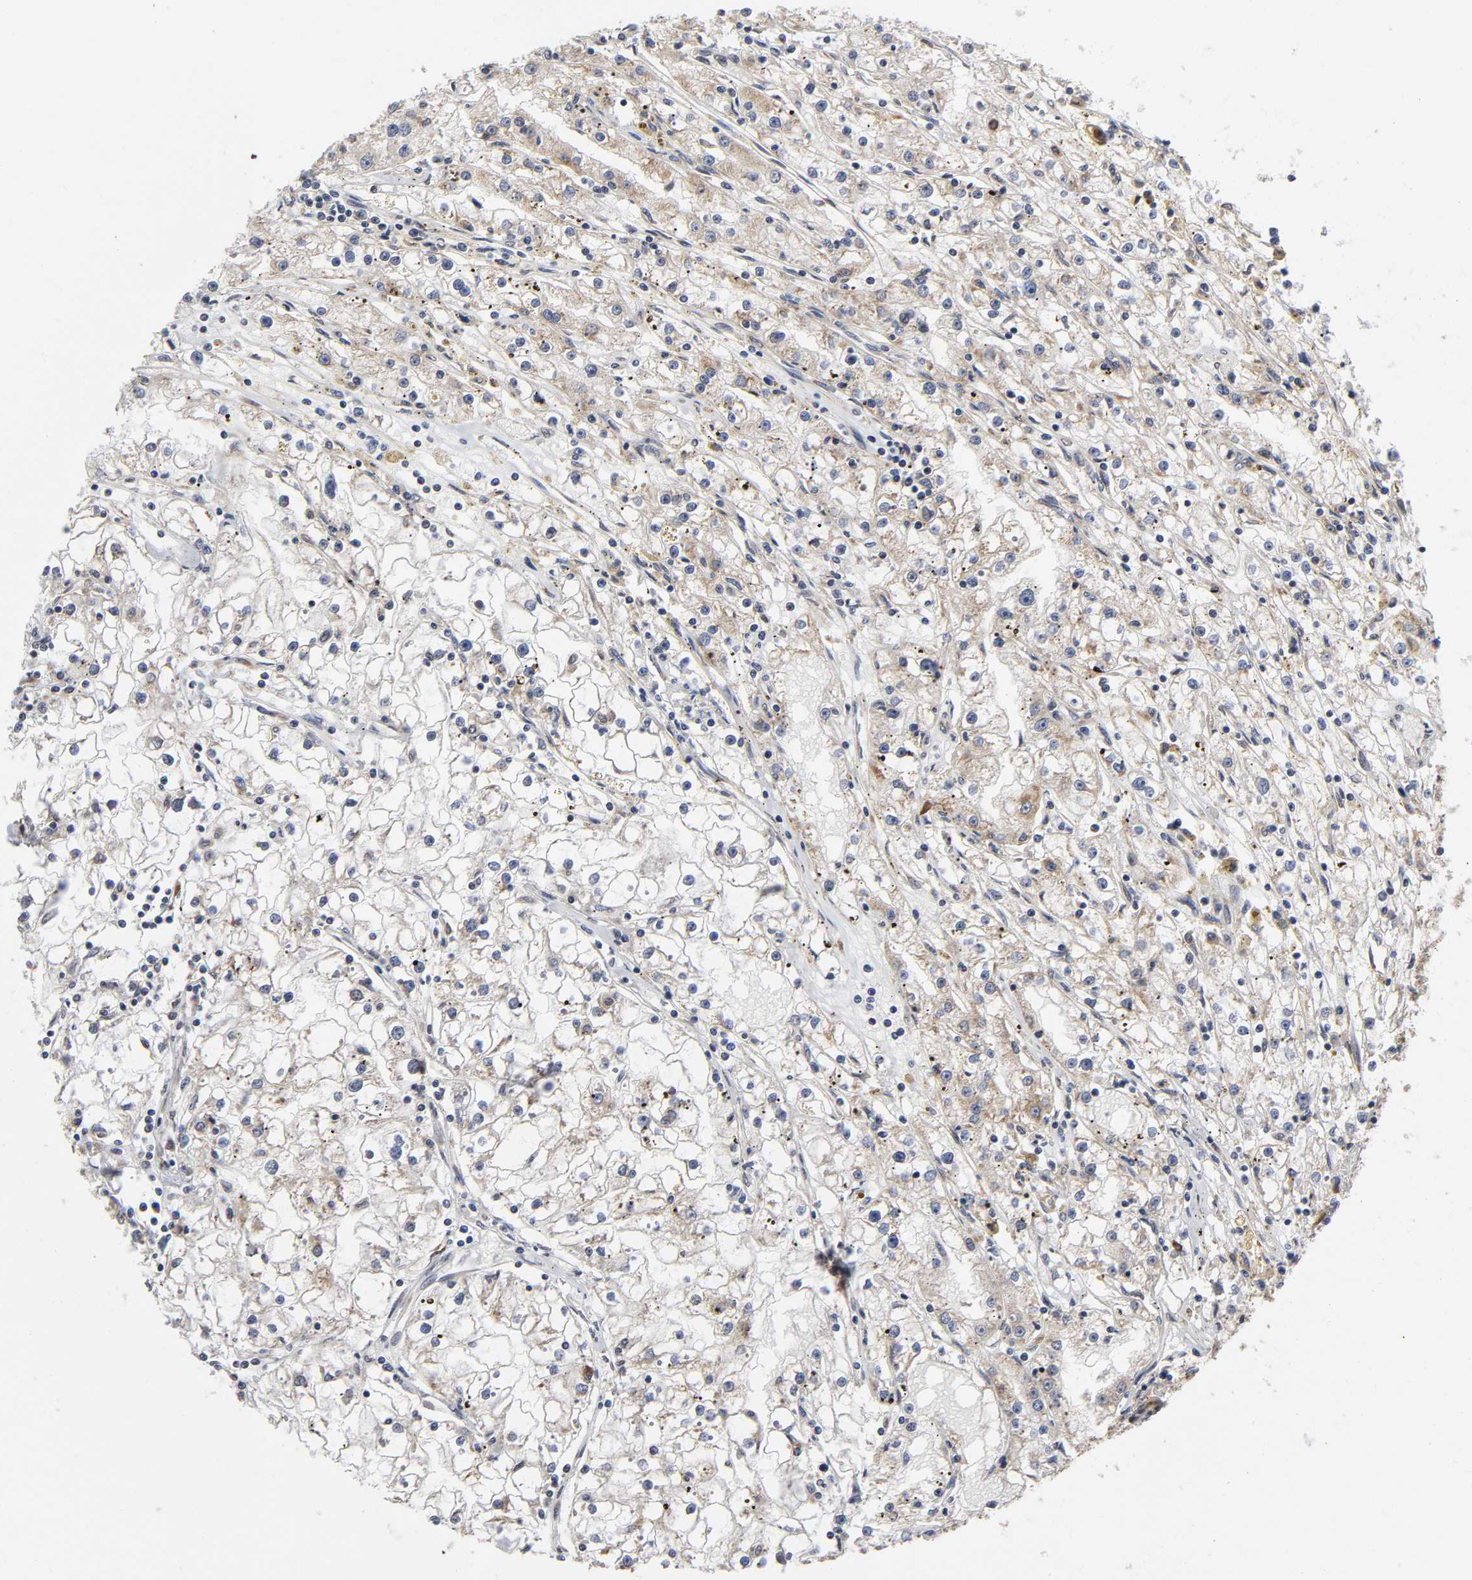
{"staining": {"intensity": "weak", "quantity": "25%-75%", "location": "cytoplasmic/membranous"}, "tissue": "renal cancer", "cell_type": "Tumor cells", "image_type": "cancer", "snomed": [{"axis": "morphology", "description": "Adenocarcinoma, NOS"}, {"axis": "topography", "description": "Kidney"}], "caption": "IHC micrograph of neoplastic tissue: human renal adenocarcinoma stained using immunohistochemistry (IHC) demonstrates low levels of weak protein expression localized specifically in the cytoplasmic/membranous of tumor cells, appearing as a cytoplasmic/membranous brown color.", "gene": "SLC30A9", "patient": {"sex": "male", "age": 56}}